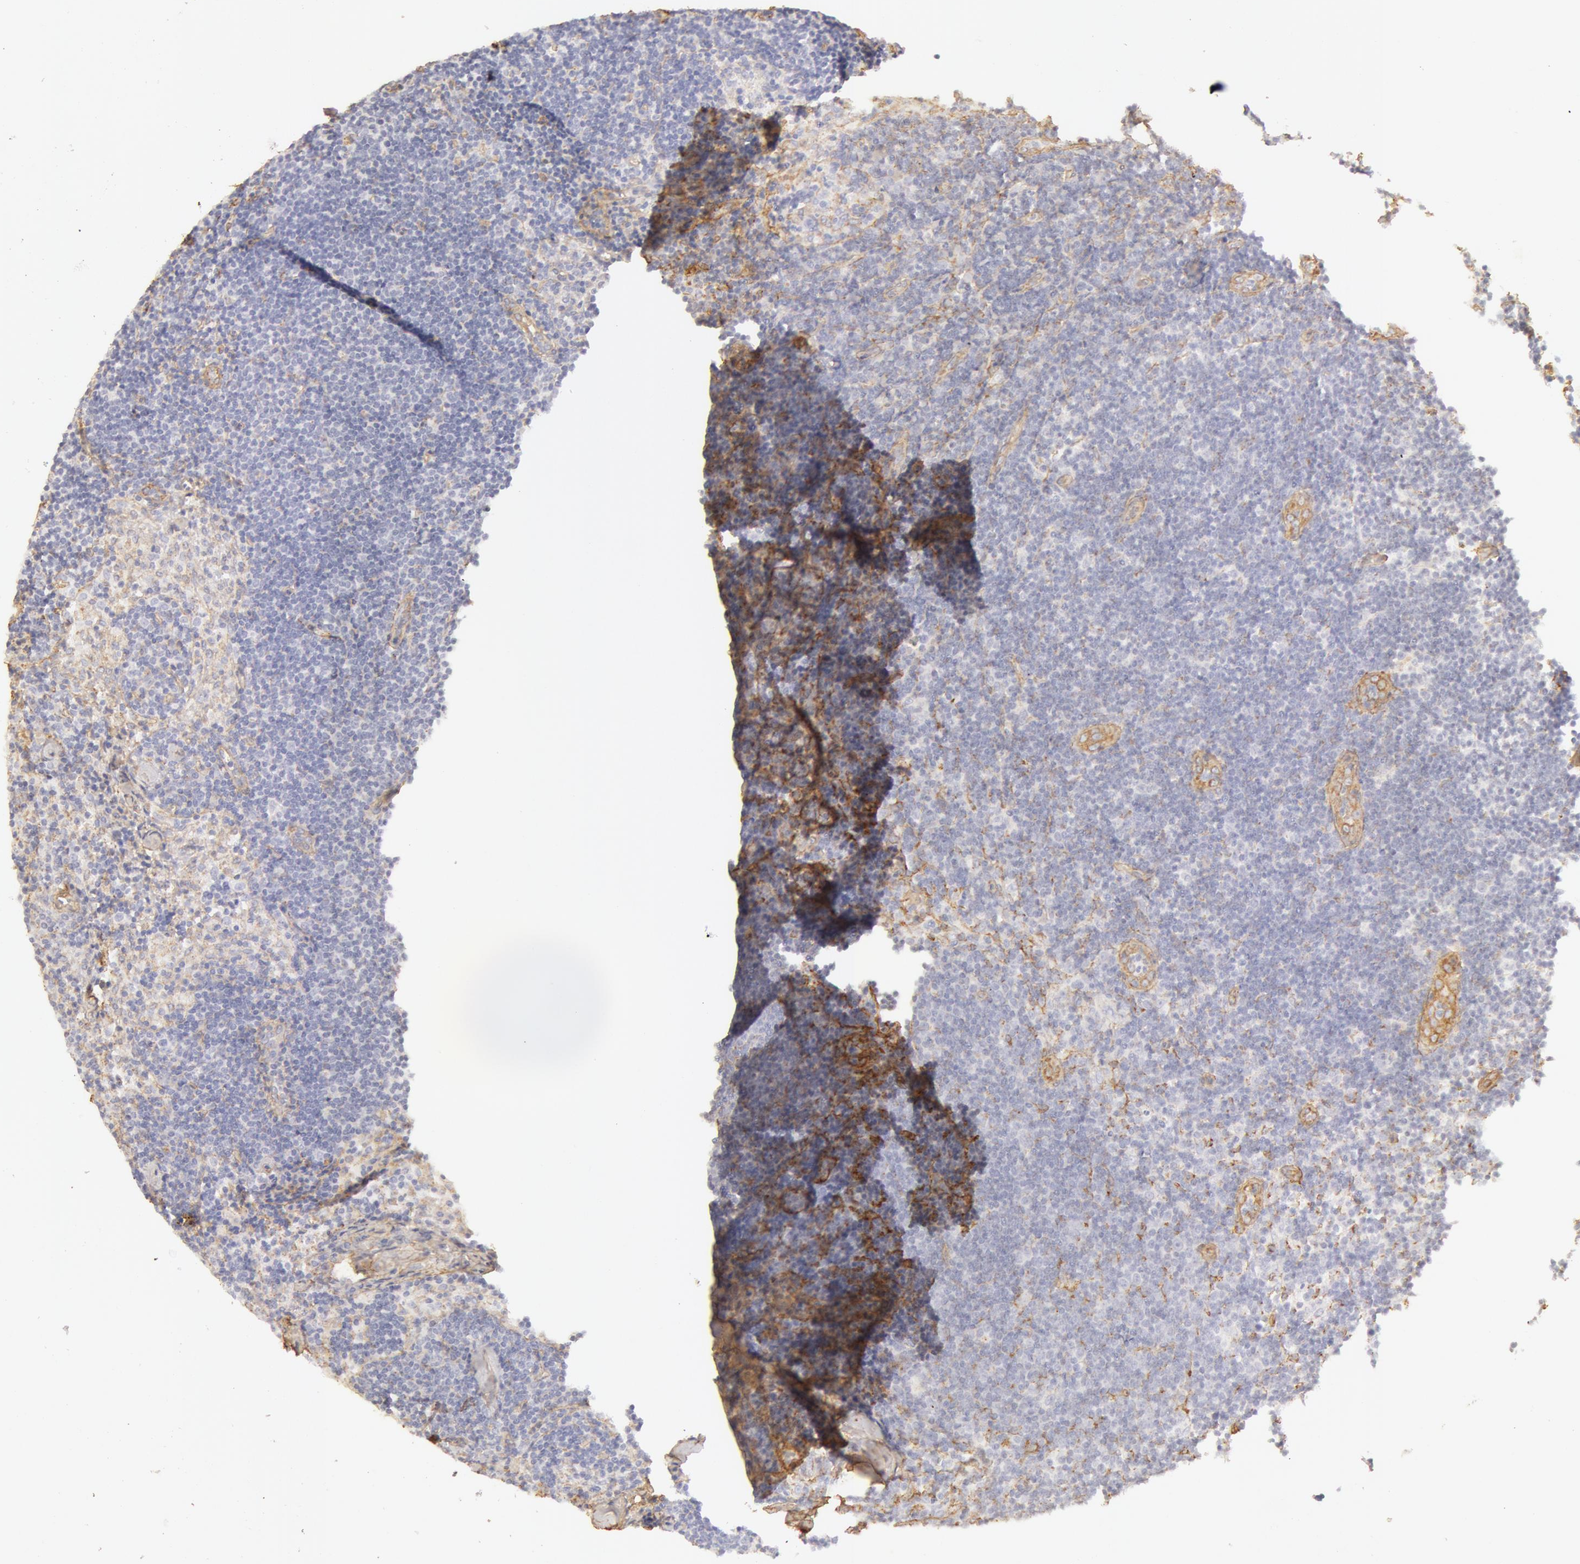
{"staining": {"intensity": "negative", "quantity": "none", "location": "none"}, "tissue": "lymph node", "cell_type": "Germinal center cells", "image_type": "normal", "snomed": [{"axis": "morphology", "description": "Normal tissue, NOS"}, {"axis": "morphology", "description": "Inflammation, NOS"}, {"axis": "topography", "description": "Lymph node"}, {"axis": "topography", "description": "Salivary gland"}], "caption": "High magnification brightfield microscopy of unremarkable lymph node stained with DAB (3,3'-diaminobenzidine) (brown) and counterstained with hematoxylin (blue): germinal center cells show no significant expression.", "gene": "COL4A1", "patient": {"sex": "male", "age": 3}}